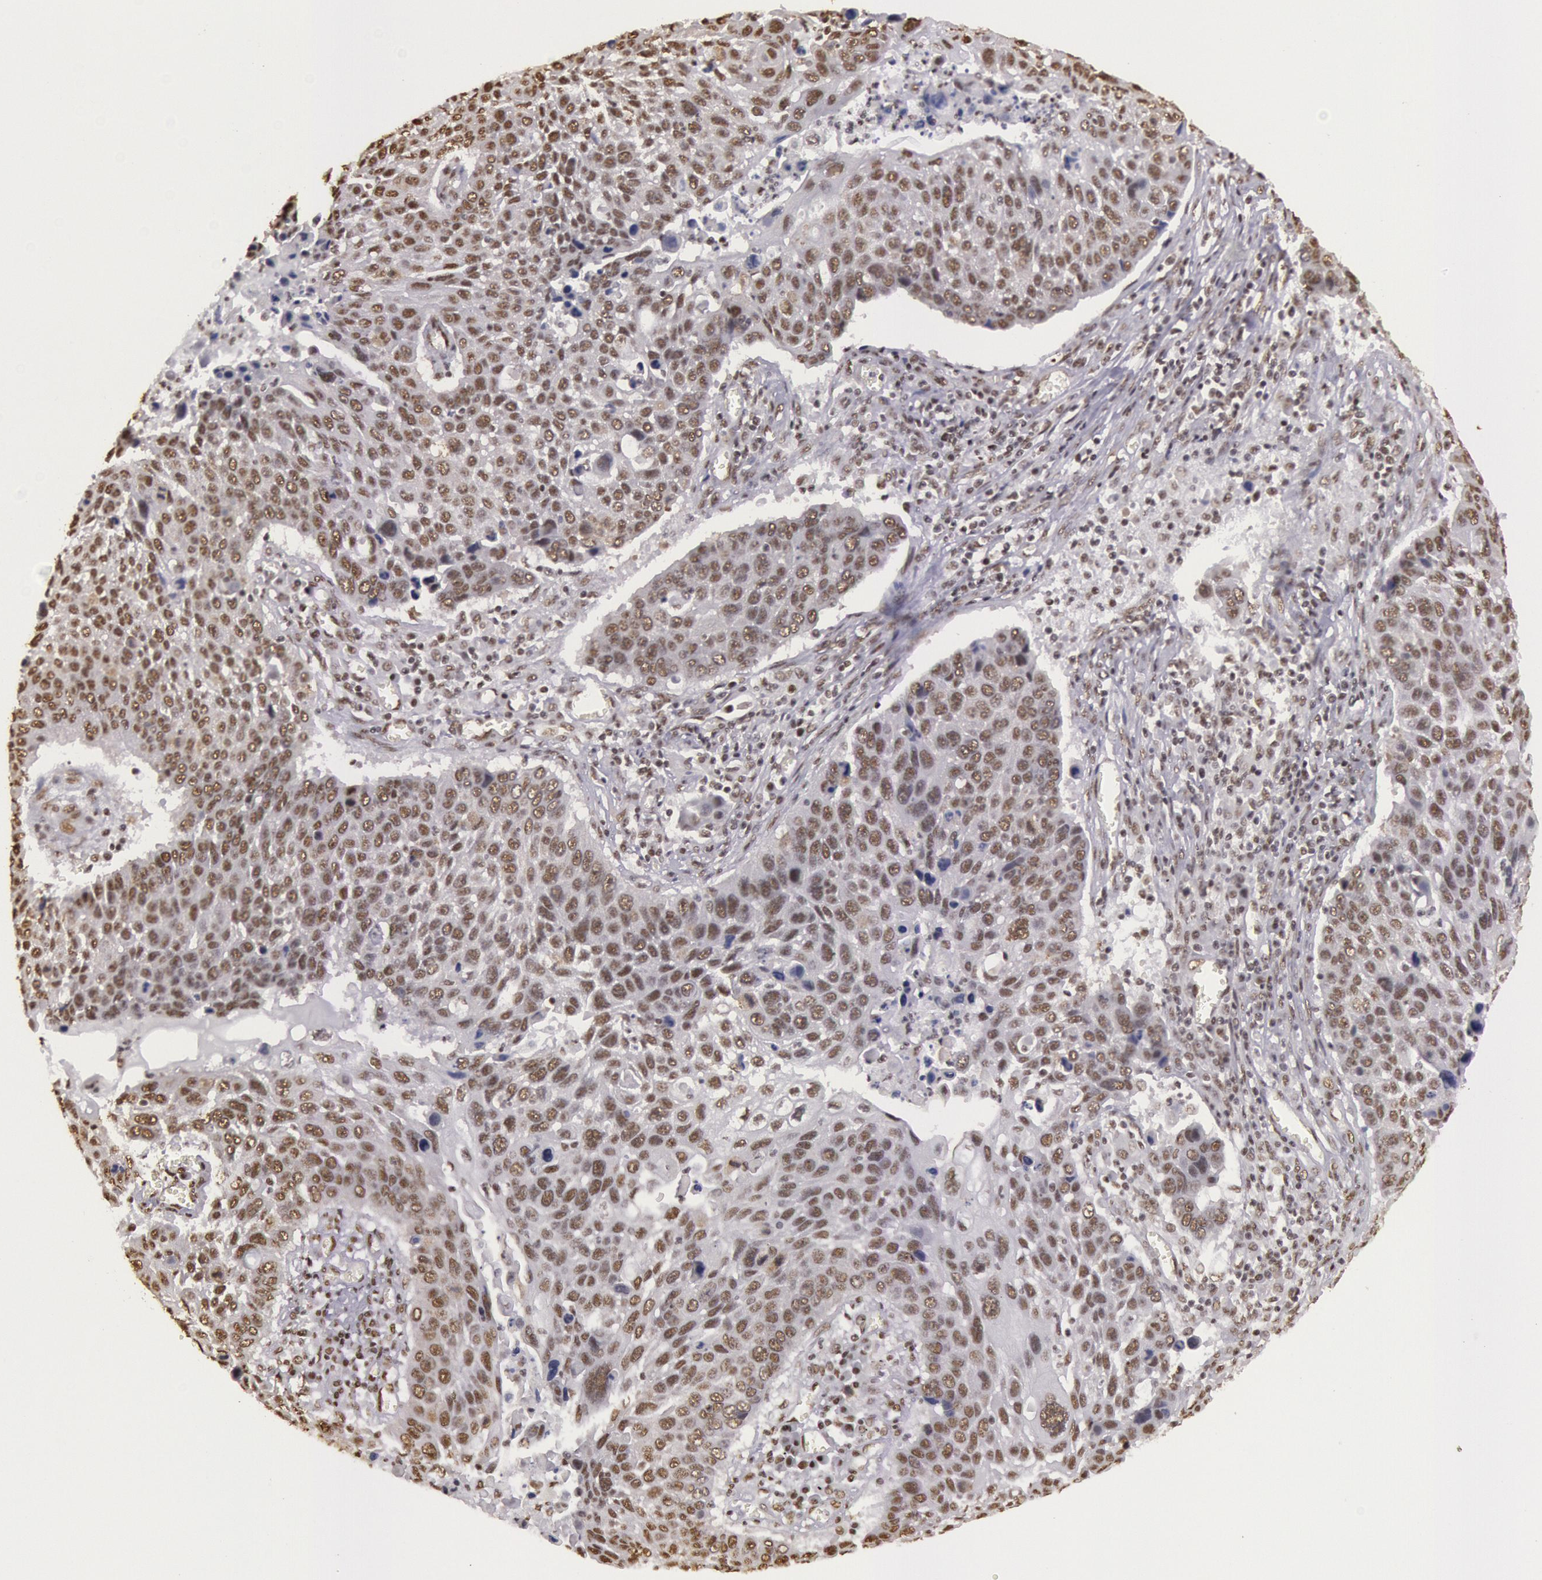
{"staining": {"intensity": "weak", "quantity": ">75%", "location": "nuclear"}, "tissue": "lung cancer", "cell_type": "Tumor cells", "image_type": "cancer", "snomed": [{"axis": "morphology", "description": "Squamous cell carcinoma, NOS"}, {"axis": "topography", "description": "Lung"}], "caption": "Human squamous cell carcinoma (lung) stained for a protein (brown) shows weak nuclear positive staining in approximately >75% of tumor cells.", "gene": "HNRNPH2", "patient": {"sex": "male", "age": 68}}